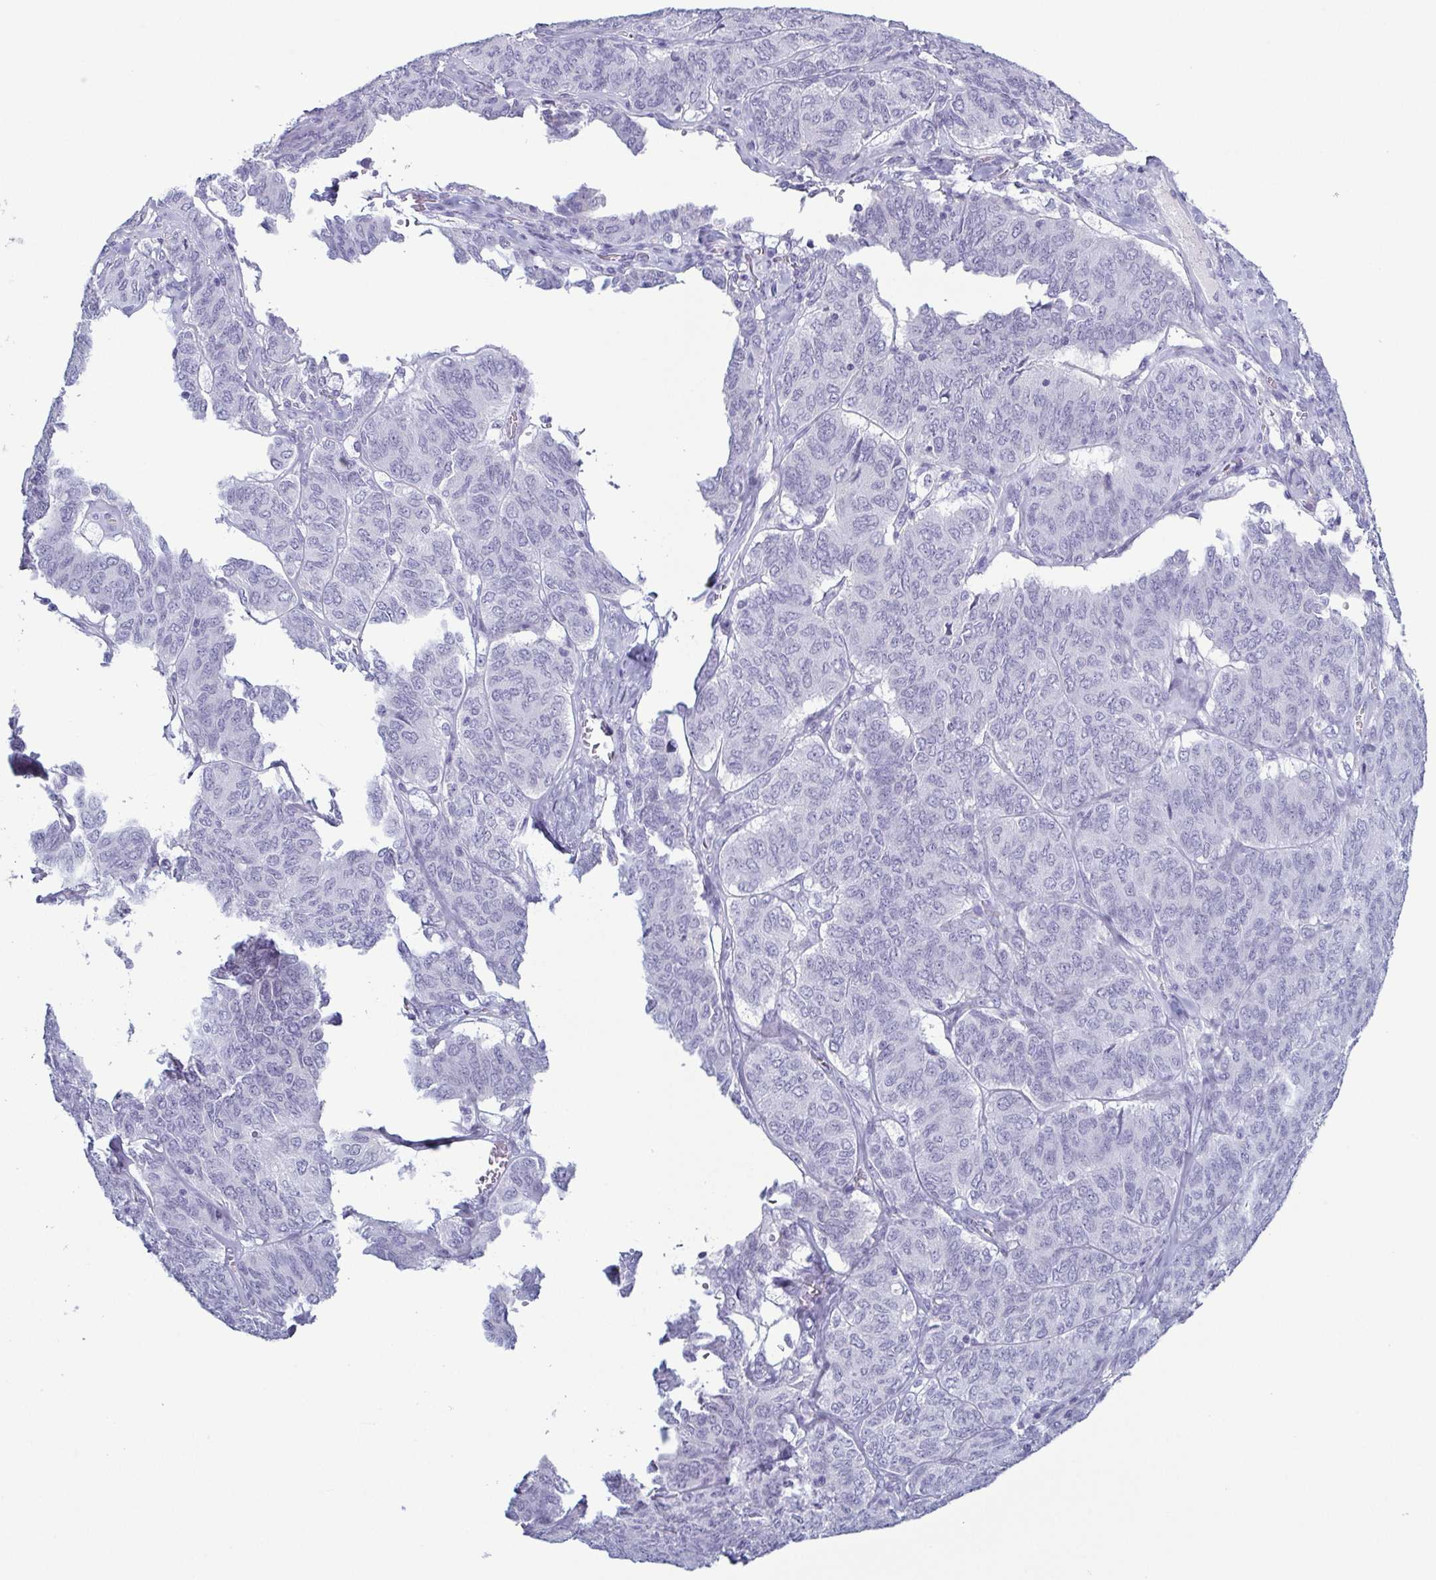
{"staining": {"intensity": "negative", "quantity": "none", "location": "none"}, "tissue": "ovarian cancer", "cell_type": "Tumor cells", "image_type": "cancer", "snomed": [{"axis": "morphology", "description": "Carcinoma, endometroid"}, {"axis": "topography", "description": "Ovary"}], "caption": "This is an immunohistochemistry (IHC) micrograph of ovarian endometroid carcinoma. There is no staining in tumor cells.", "gene": "KRT10", "patient": {"sex": "female", "age": 80}}